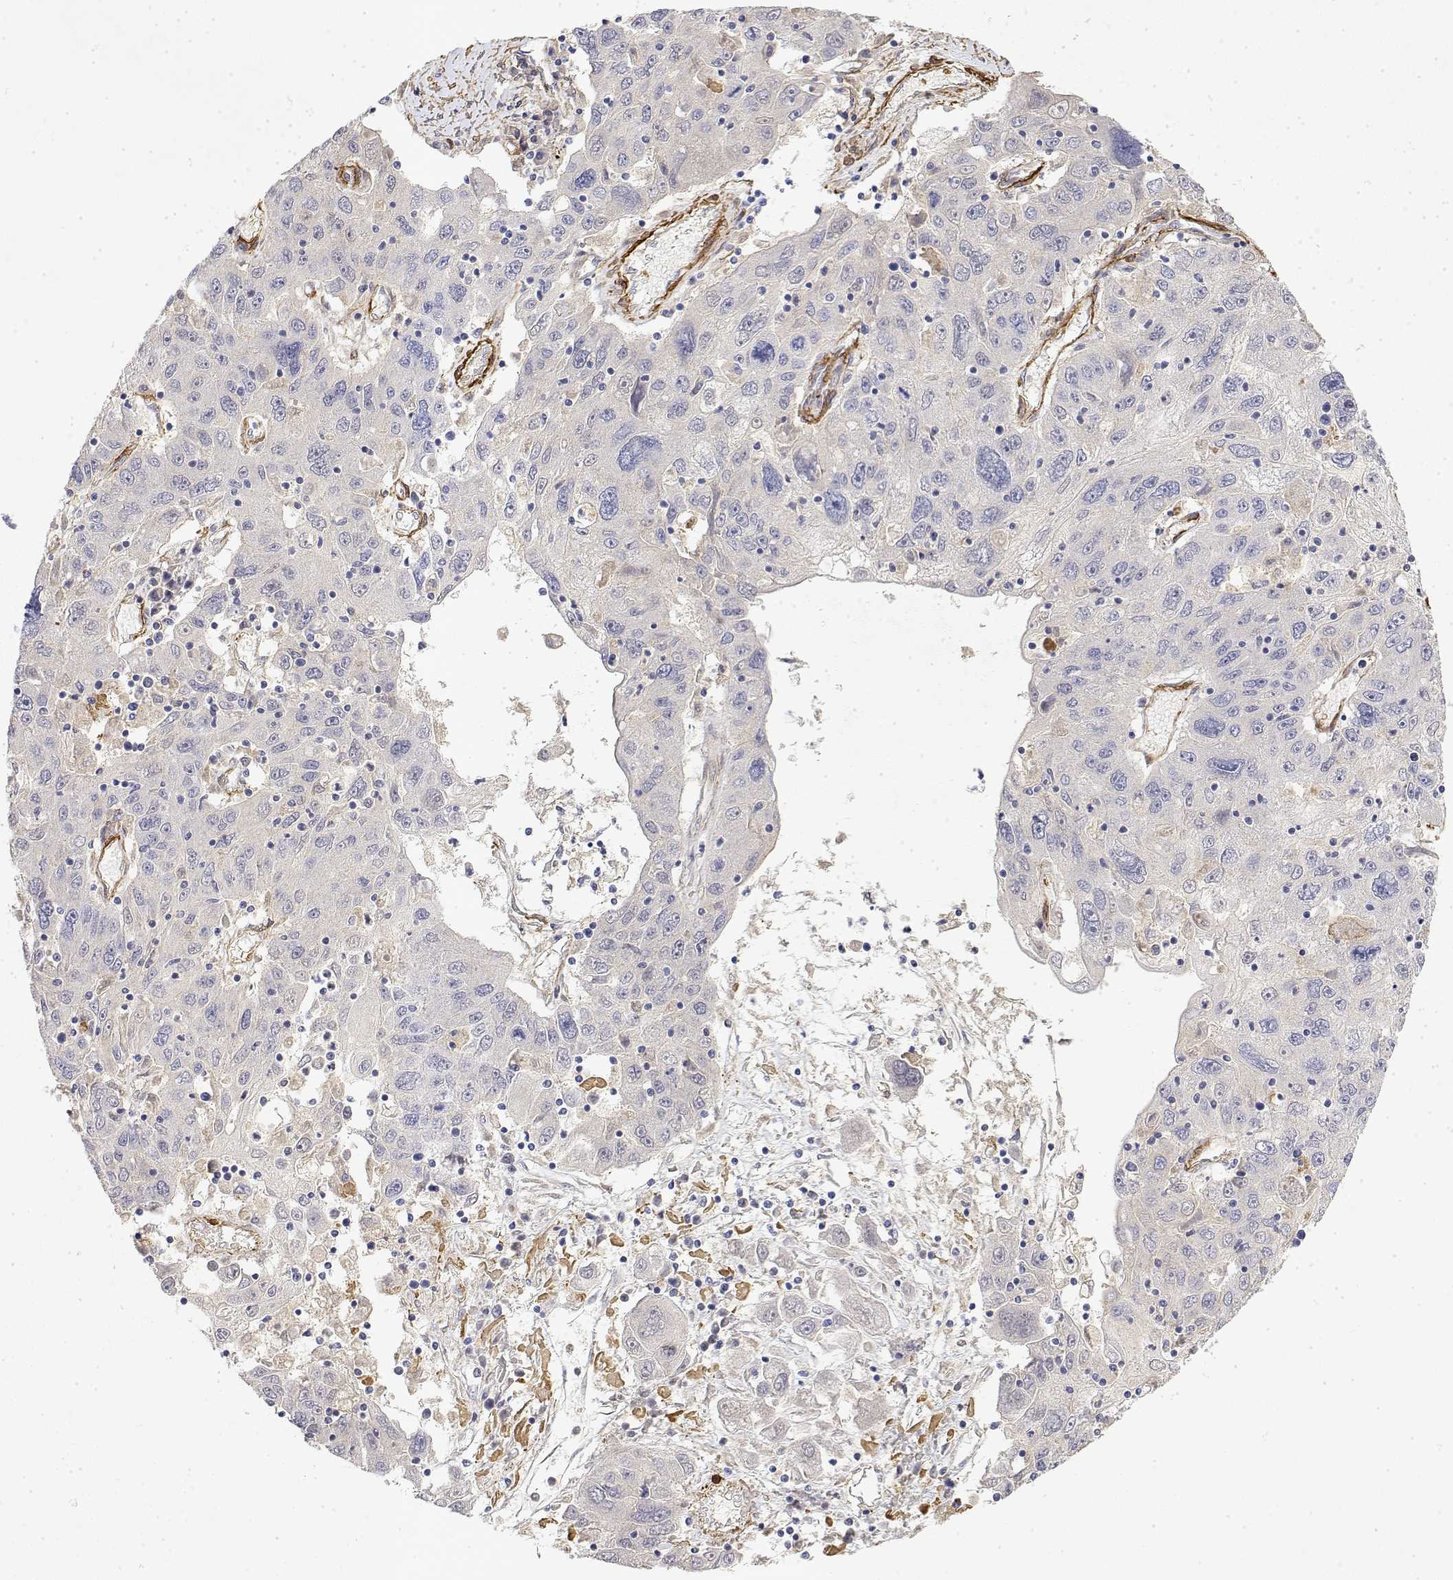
{"staining": {"intensity": "negative", "quantity": "none", "location": "none"}, "tissue": "stomach cancer", "cell_type": "Tumor cells", "image_type": "cancer", "snomed": [{"axis": "morphology", "description": "Adenocarcinoma, NOS"}, {"axis": "topography", "description": "Stomach"}], "caption": "Immunohistochemistry (IHC) micrograph of neoplastic tissue: stomach cancer (adenocarcinoma) stained with DAB (3,3'-diaminobenzidine) displays no significant protein expression in tumor cells.", "gene": "SOWAHD", "patient": {"sex": "male", "age": 56}}